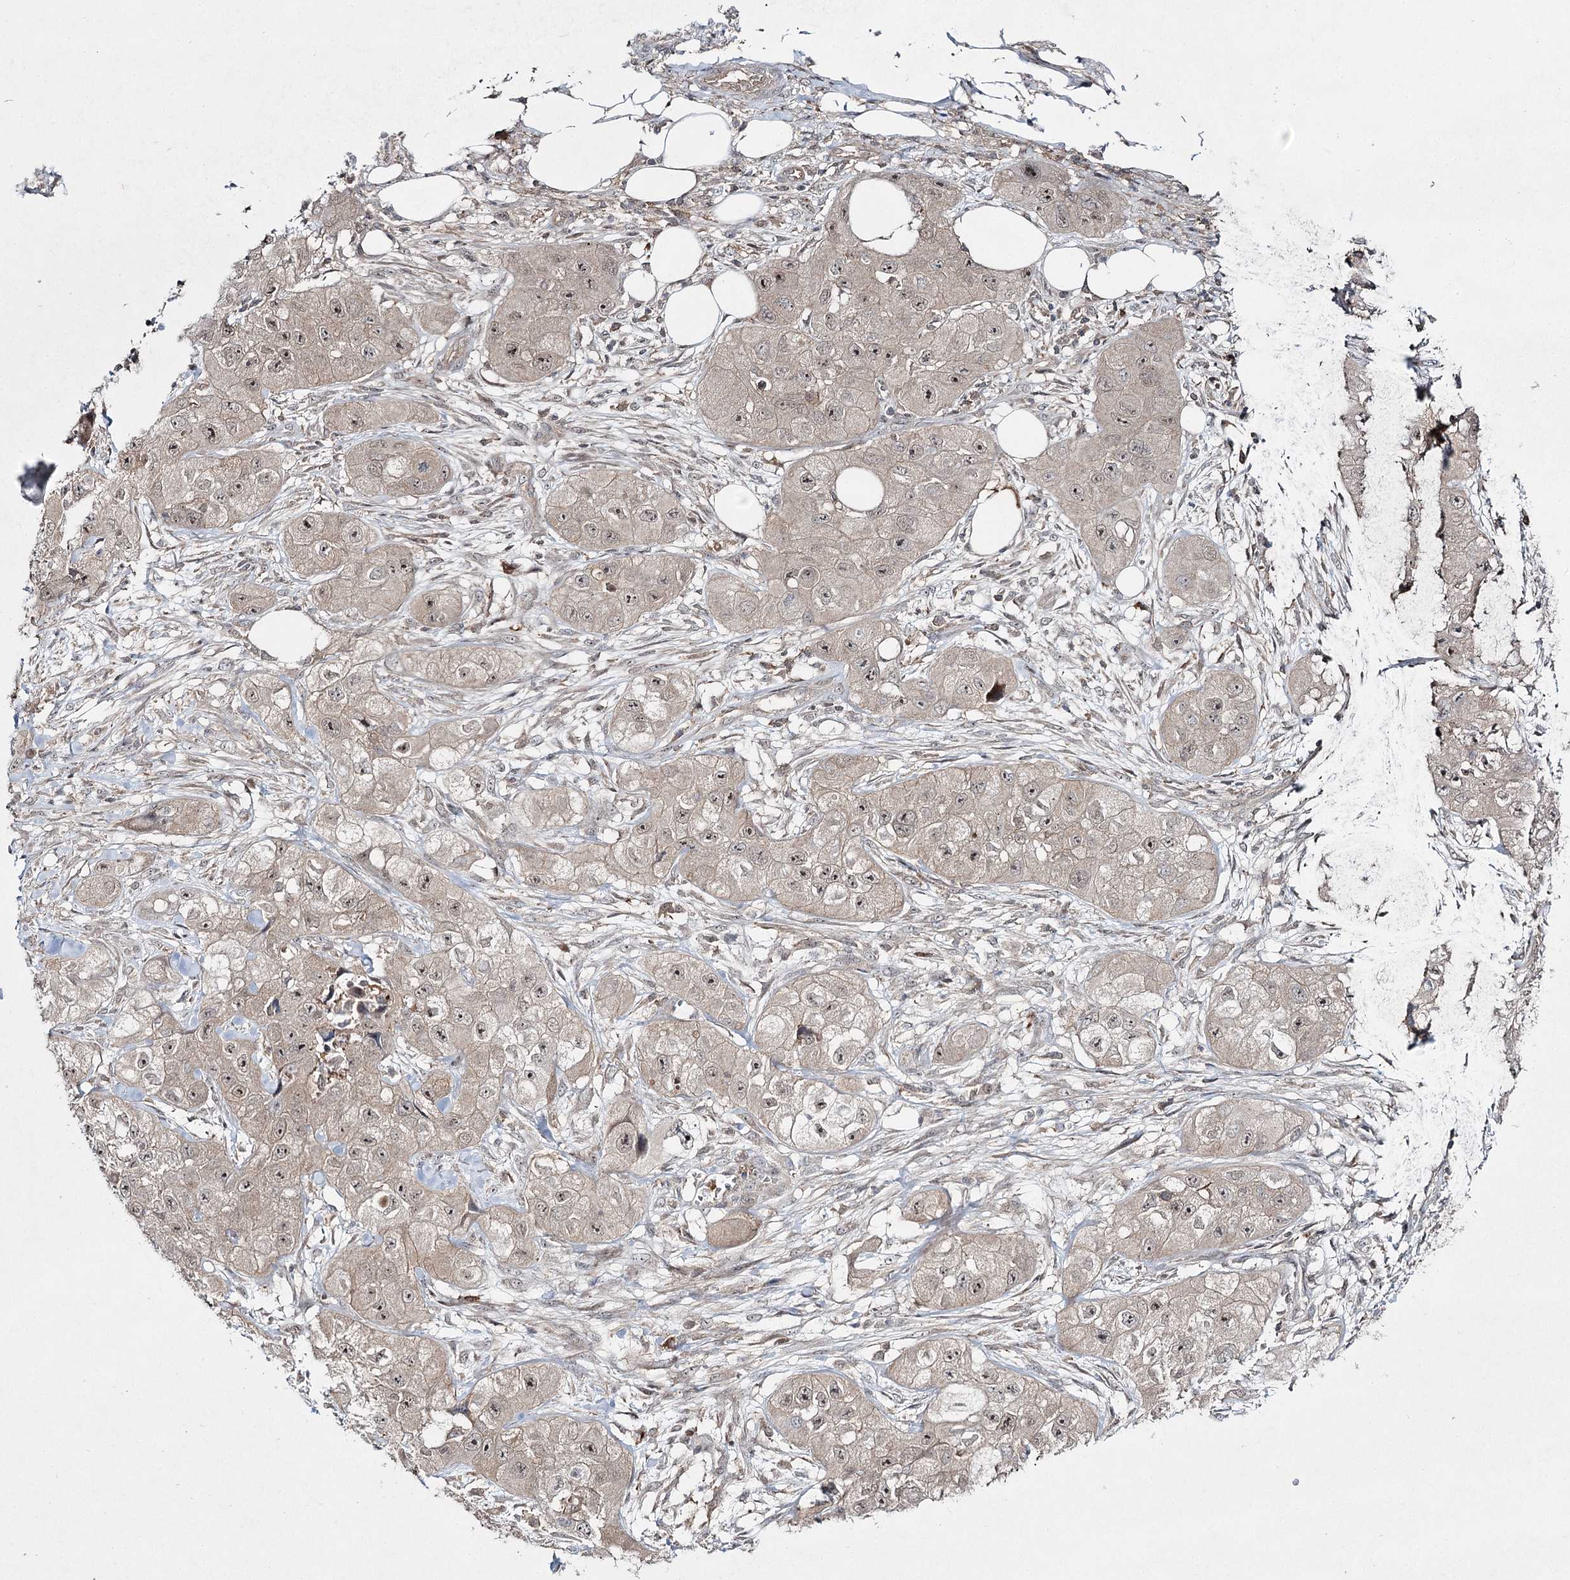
{"staining": {"intensity": "weak", "quantity": ">75%", "location": "cytoplasmic/membranous,nuclear"}, "tissue": "skin cancer", "cell_type": "Tumor cells", "image_type": "cancer", "snomed": [{"axis": "morphology", "description": "Squamous cell carcinoma, NOS"}, {"axis": "topography", "description": "Skin"}, {"axis": "topography", "description": "Subcutis"}], "caption": "DAB (3,3'-diaminobenzidine) immunohistochemical staining of human skin squamous cell carcinoma demonstrates weak cytoplasmic/membranous and nuclear protein staining in approximately >75% of tumor cells. The protein is stained brown, and the nuclei are stained in blue (DAB (3,3'-diaminobenzidine) IHC with brightfield microscopy, high magnification).", "gene": "WDR44", "patient": {"sex": "male", "age": 73}}